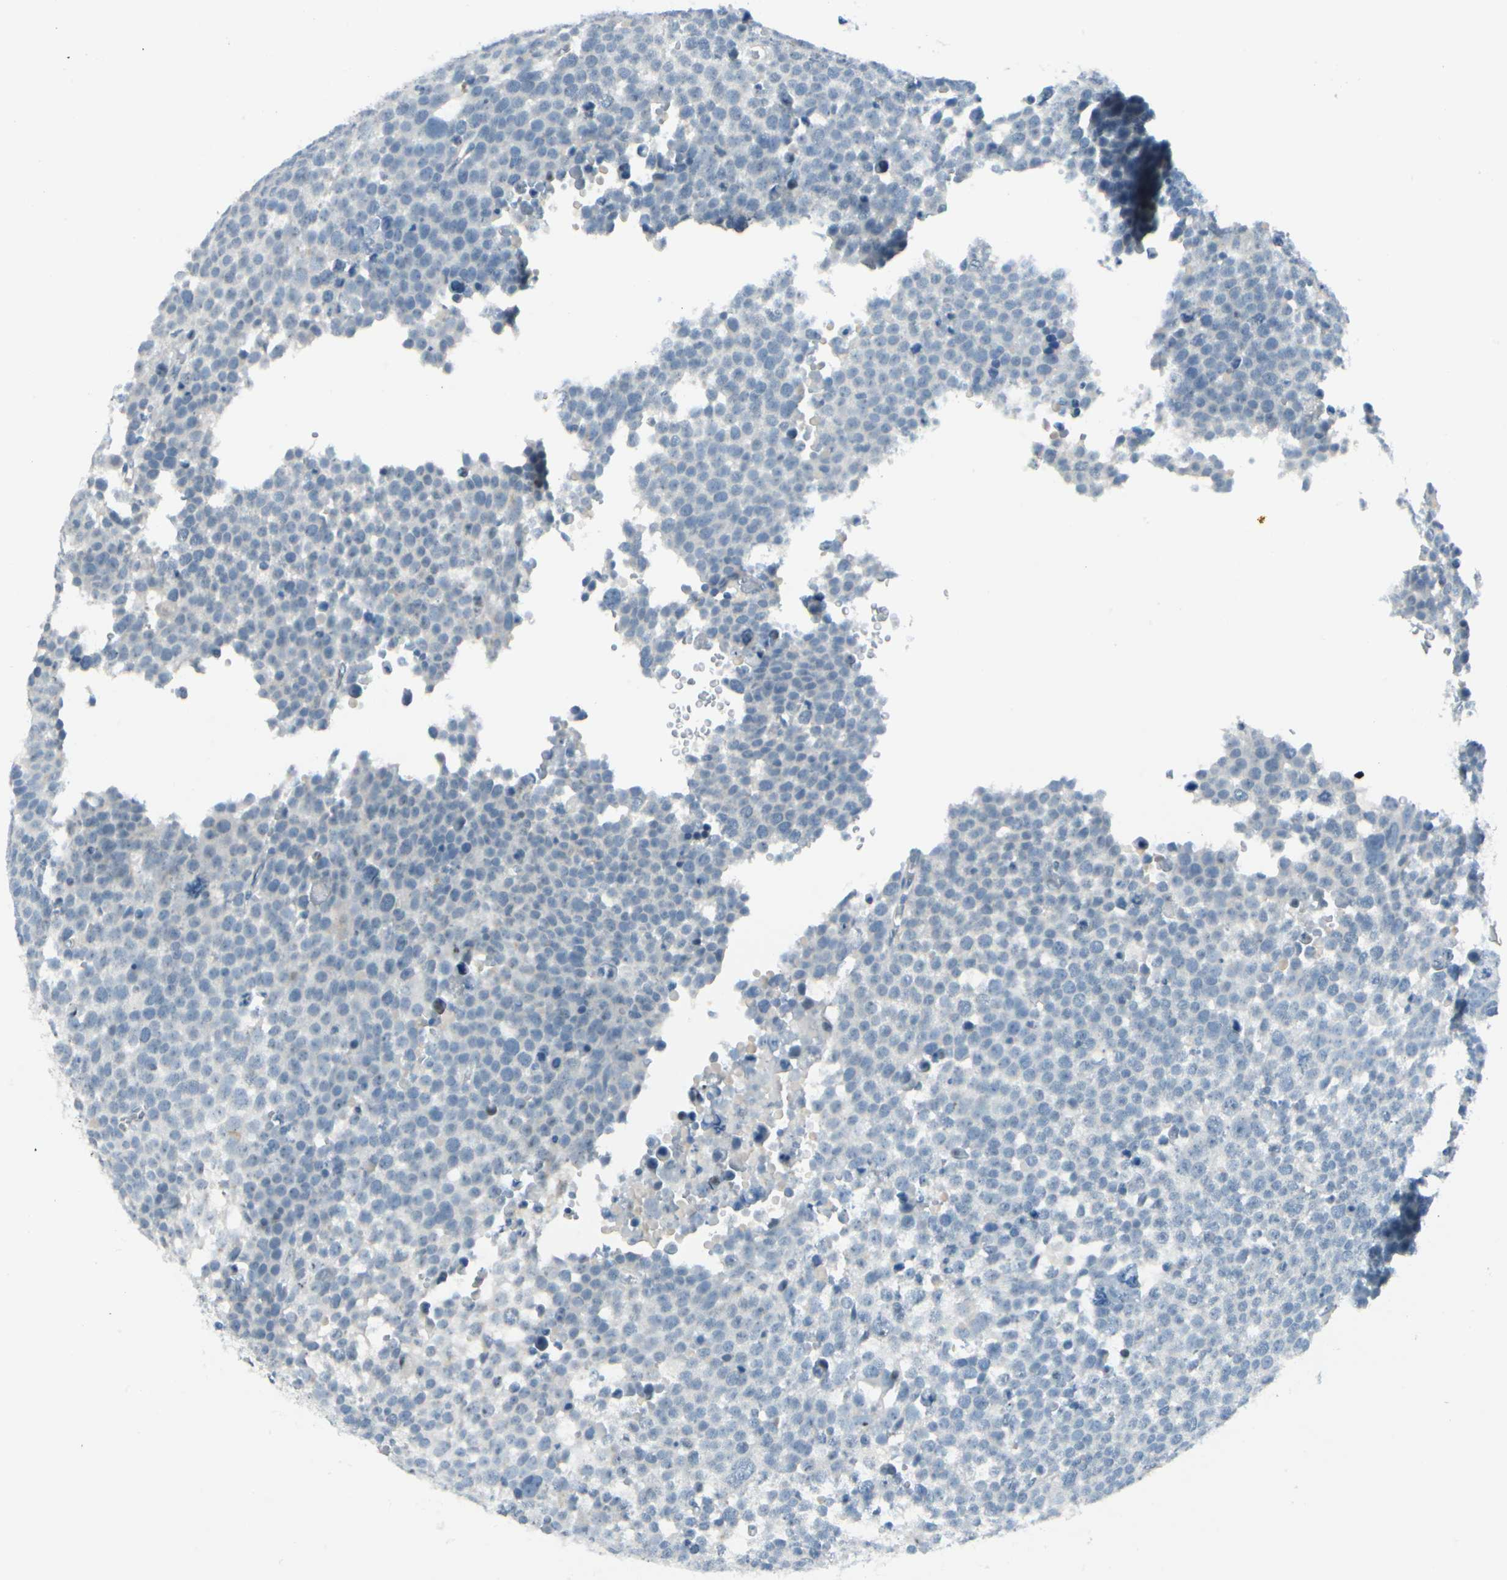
{"staining": {"intensity": "negative", "quantity": "none", "location": "none"}, "tissue": "testis cancer", "cell_type": "Tumor cells", "image_type": "cancer", "snomed": [{"axis": "morphology", "description": "Seminoma, NOS"}, {"axis": "topography", "description": "Testis"}], "caption": "Immunohistochemical staining of human seminoma (testis) displays no significant expression in tumor cells.", "gene": "ZSCAN1", "patient": {"sex": "male", "age": 71}}